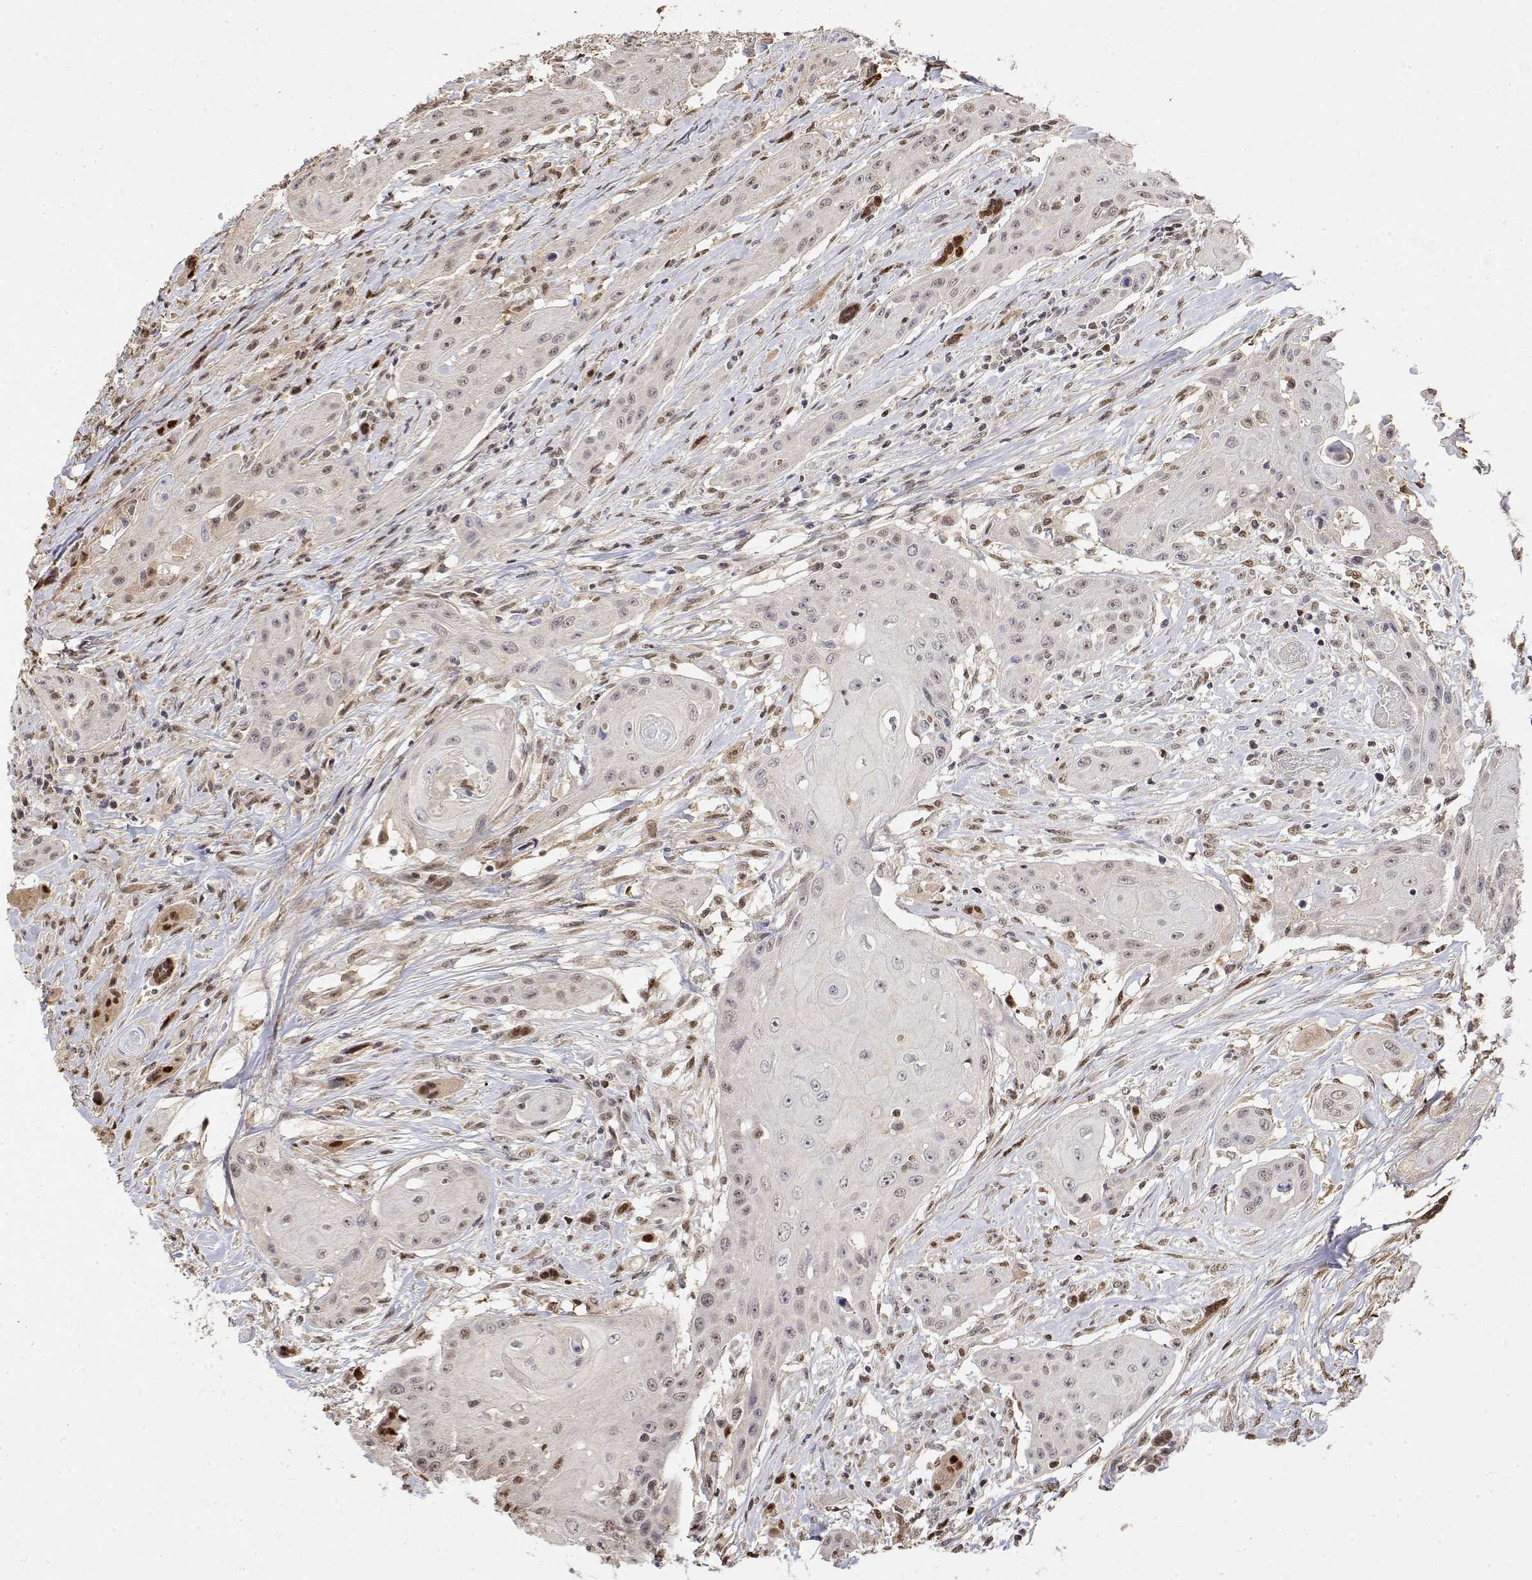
{"staining": {"intensity": "negative", "quantity": "none", "location": "none"}, "tissue": "head and neck cancer", "cell_type": "Tumor cells", "image_type": "cancer", "snomed": [{"axis": "morphology", "description": "Squamous cell carcinoma, NOS"}, {"axis": "topography", "description": "Oral tissue"}, {"axis": "topography", "description": "Head-Neck"}, {"axis": "topography", "description": "Neck, NOS"}], "caption": "This is an immunohistochemistry image of human head and neck squamous cell carcinoma. There is no positivity in tumor cells.", "gene": "TPI1", "patient": {"sex": "female", "age": 55}}